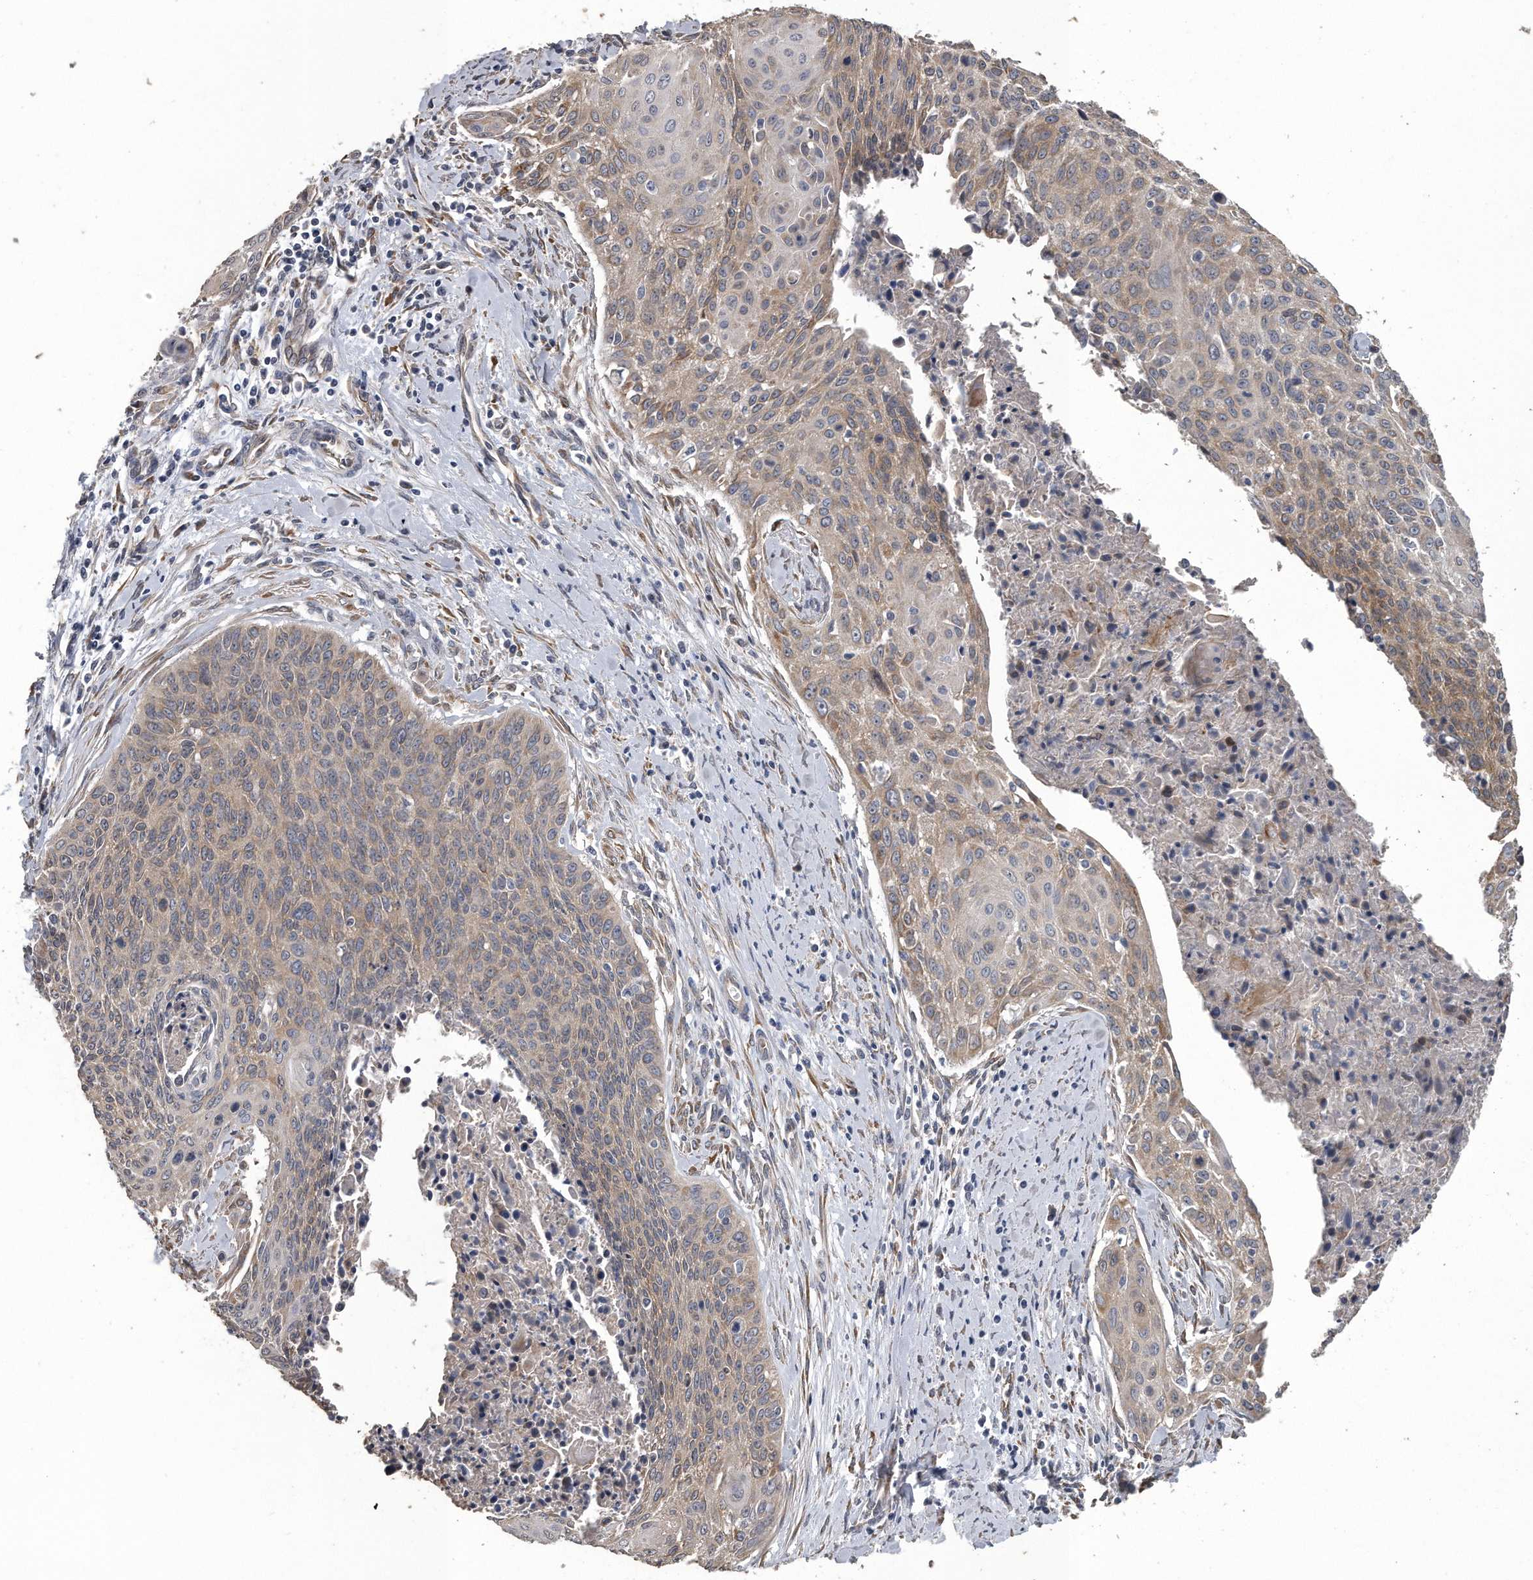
{"staining": {"intensity": "weak", "quantity": "25%-75%", "location": "cytoplasmic/membranous"}, "tissue": "cervical cancer", "cell_type": "Tumor cells", "image_type": "cancer", "snomed": [{"axis": "morphology", "description": "Squamous cell carcinoma, NOS"}, {"axis": "topography", "description": "Cervix"}], "caption": "Approximately 25%-75% of tumor cells in cervical cancer show weak cytoplasmic/membranous protein staining as visualized by brown immunohistochemical staining.", "gene": "PCLO", "patient": {"sex": "female", "age": 55}}